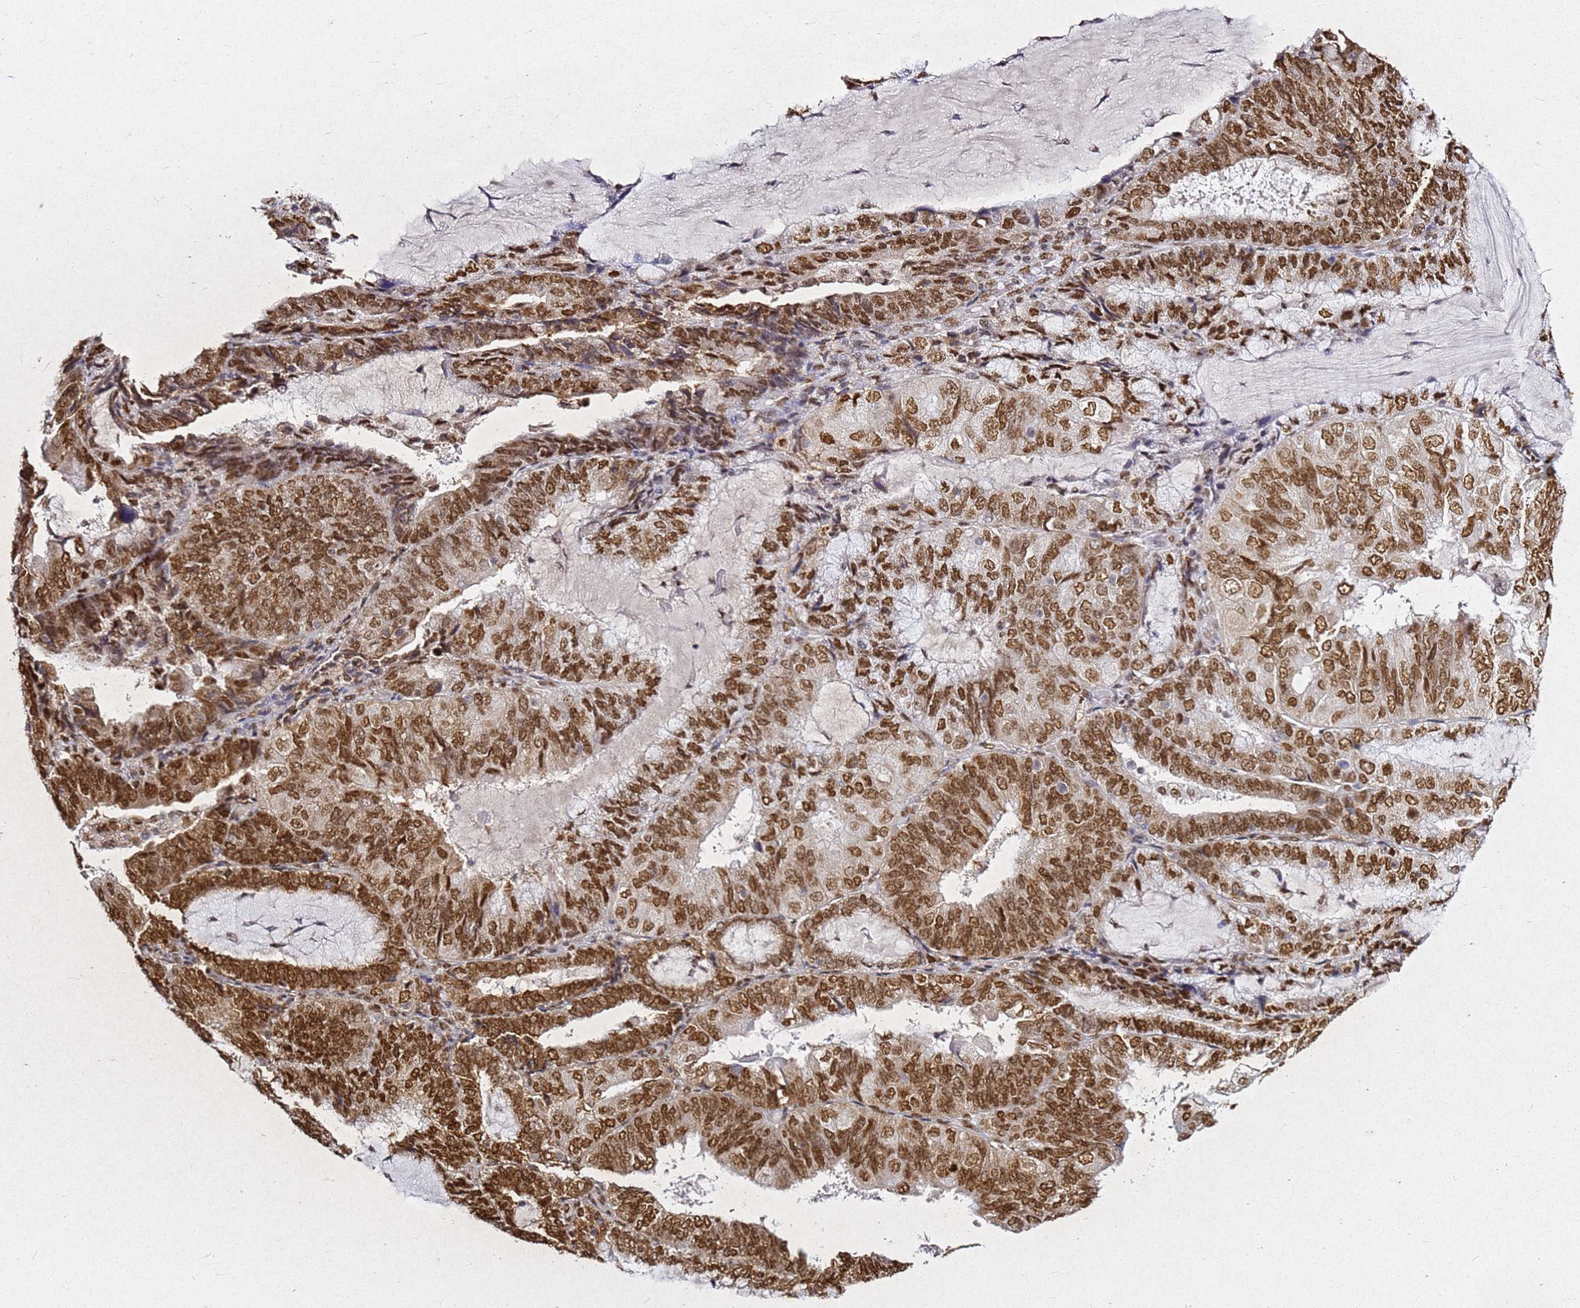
{"staining": {"intensity": "moderate", "quantity": ">75%", "location": "nuclear"}, "tissue": "endometrial cancer", "cell_type": "Tumor cells", "image_type": "cancer", "snomed": [{"axis": "morphology", "description": "Adenocarcinoma, NOS"}, {"axis": "topography", "description": "Endometrium"}], "caption": "This micrograph displays IHC staining of human endometrial cancer (adenocarcinoma), with medium moderate nuclear staining in approximately >75% of tumor cells.", "gene": "APEX1", "patient": {"sex": "female", "age": 81}}